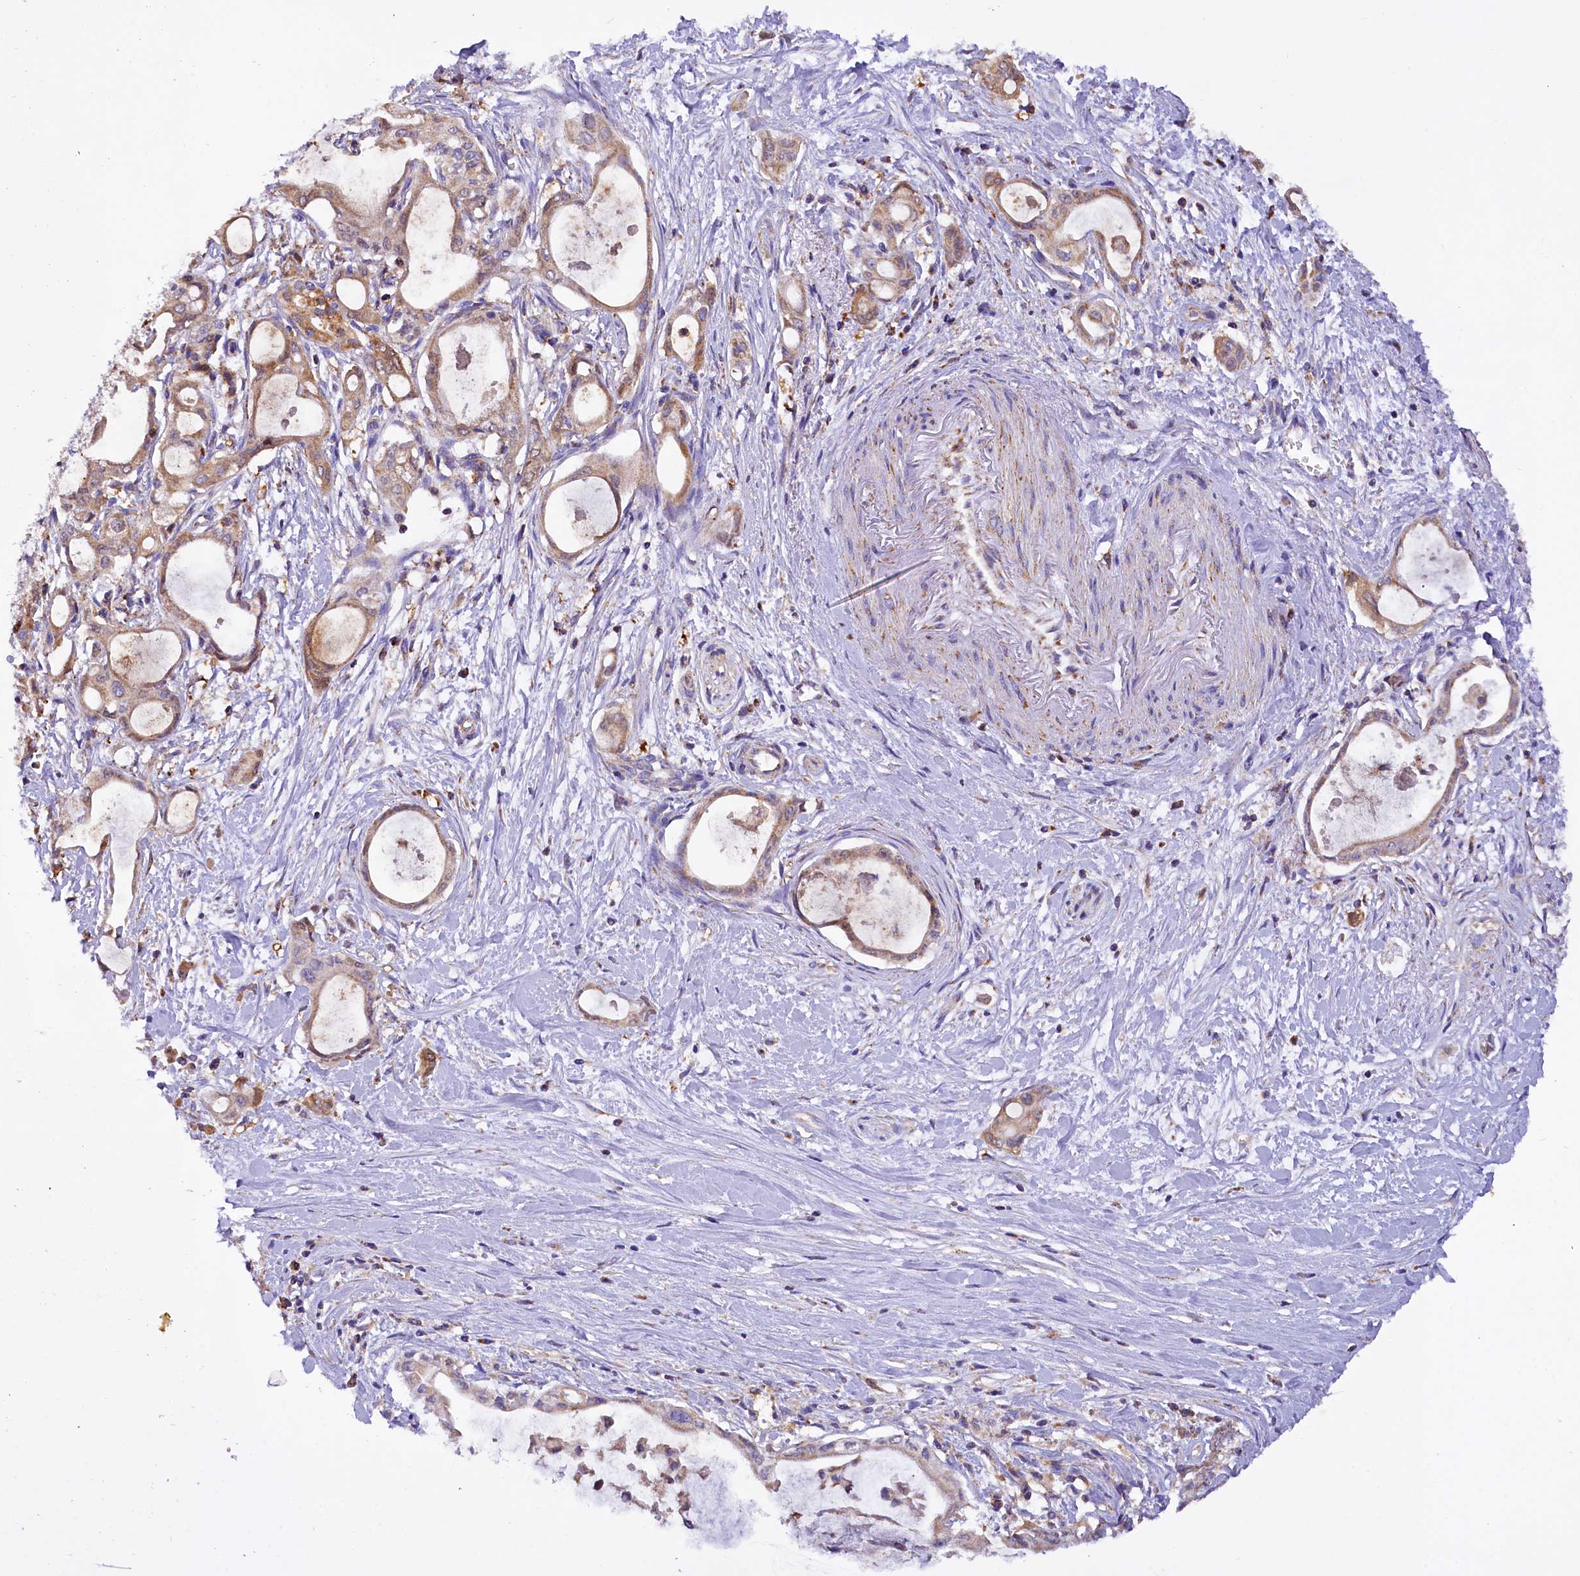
{"staining": {"intensity": "moderate", "quantity": ">75%", "location": "cytoplasmic/membranous"}, "tissue": "pancreatic cancer", "cell_type": "Tumor cells", "image_type": "cancer", "snomed": [{"axis": "morphology", "description": "Adenocarcinoma, NOS"}, {"axis": "topography", "description": "Pancreas"}], "caption": "An image showing moderate cytoplasmic/membranous positivity in about >75% of tumor cells in adenocarcinoma (pancreatic), as visualized by brown immunohistochemical staining.", "gene": "TASOR2", "patient": {"sex": "male", "age": 72}}